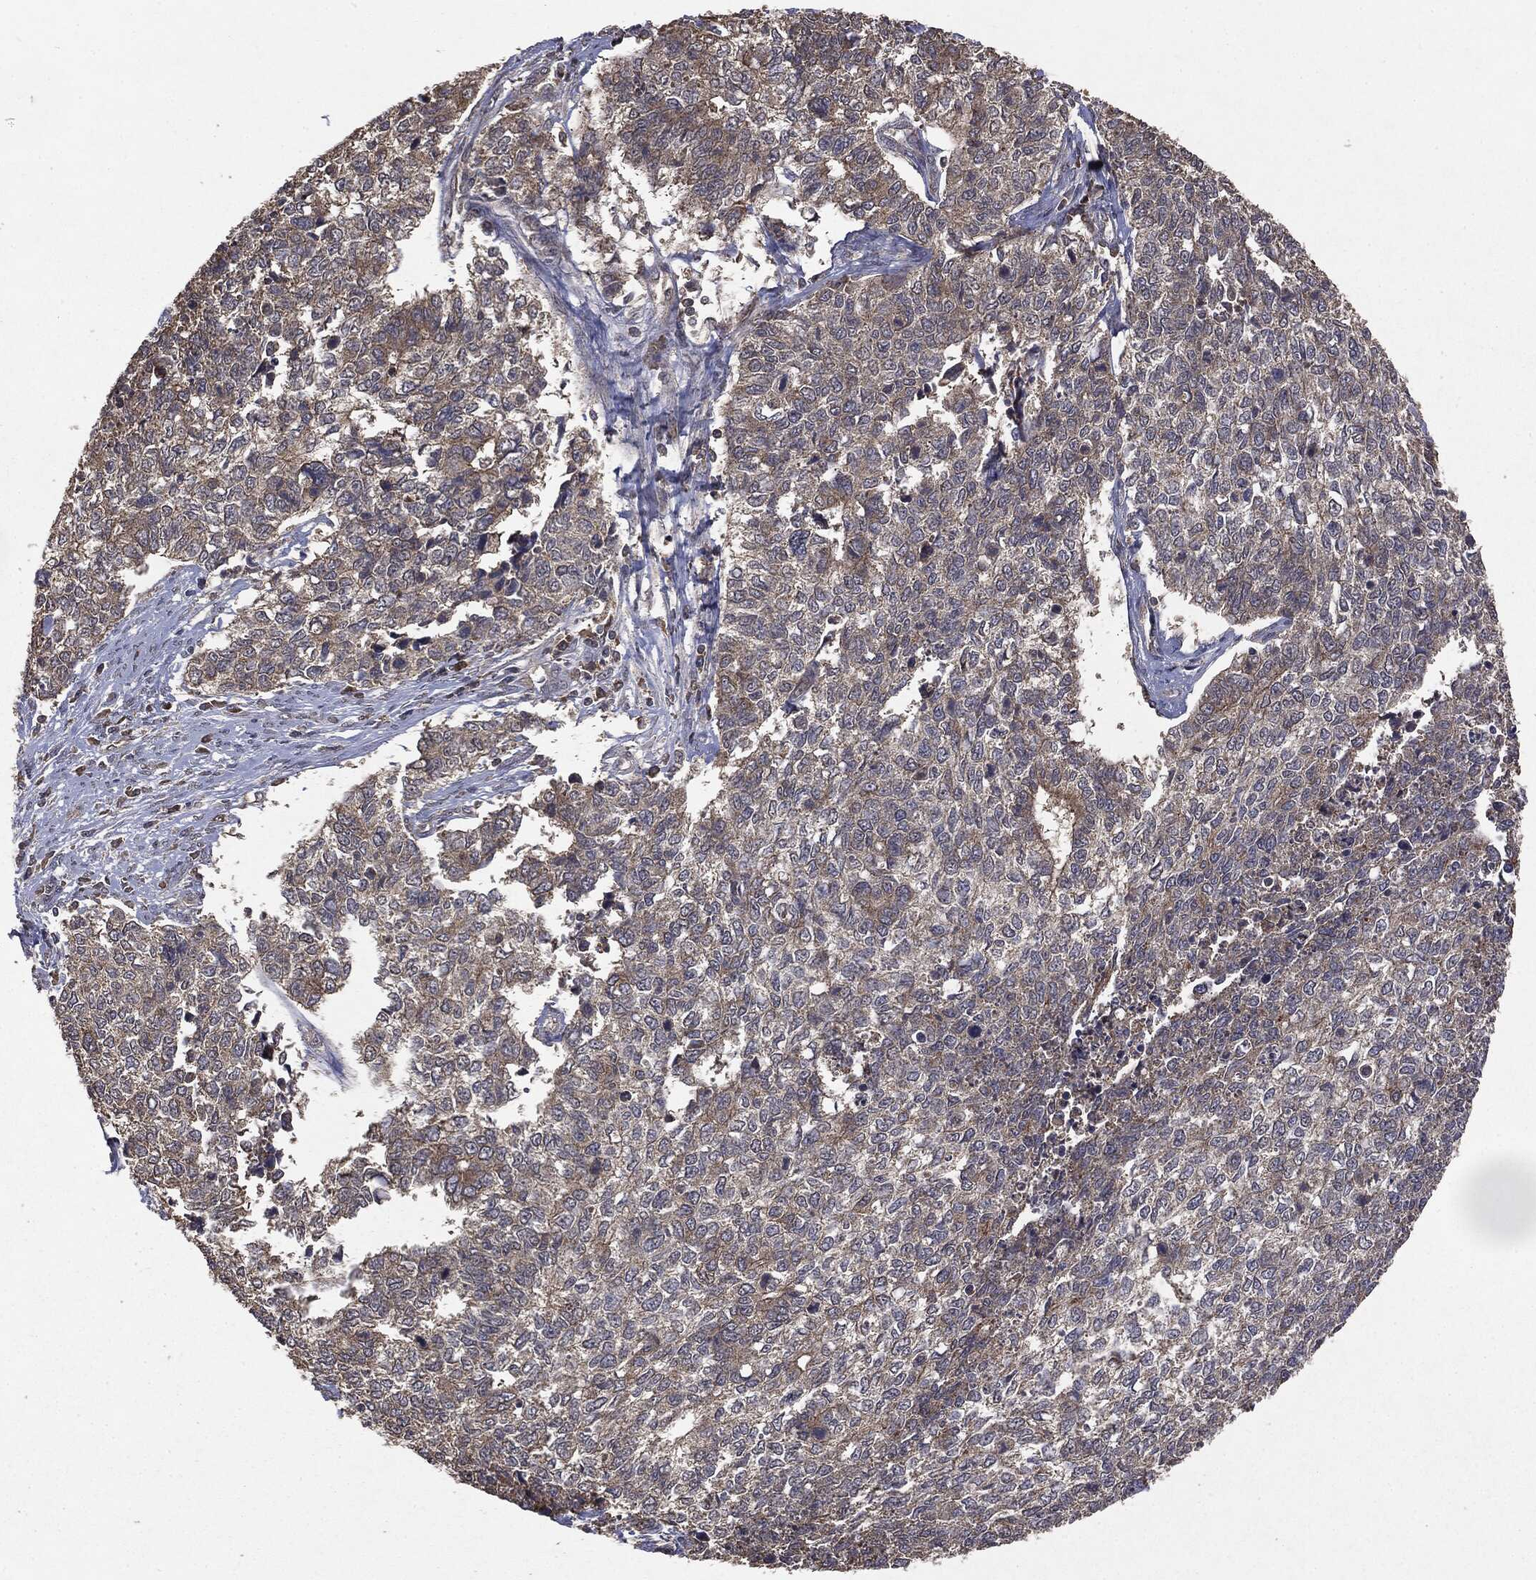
{"staining": {"intensity": "negative", "quantity": "none", "location": "none"}, "tissue": "cervical cancer", "cell_type": "Tumor cells", "image_type": "cancer", "snomed": [{"axis": "morphology", "description": "Adenocarcinoma, NOS"}, {"axis": "topography", "description": "Cervix"}], "caption": "This is an immunohistochemistry (IHC) photomicrograph of adenocarcinoma (cervical). There is no expression in tumor cells.", "gene": "PTEN", "patient": {"sex": "female", "age": 63}}